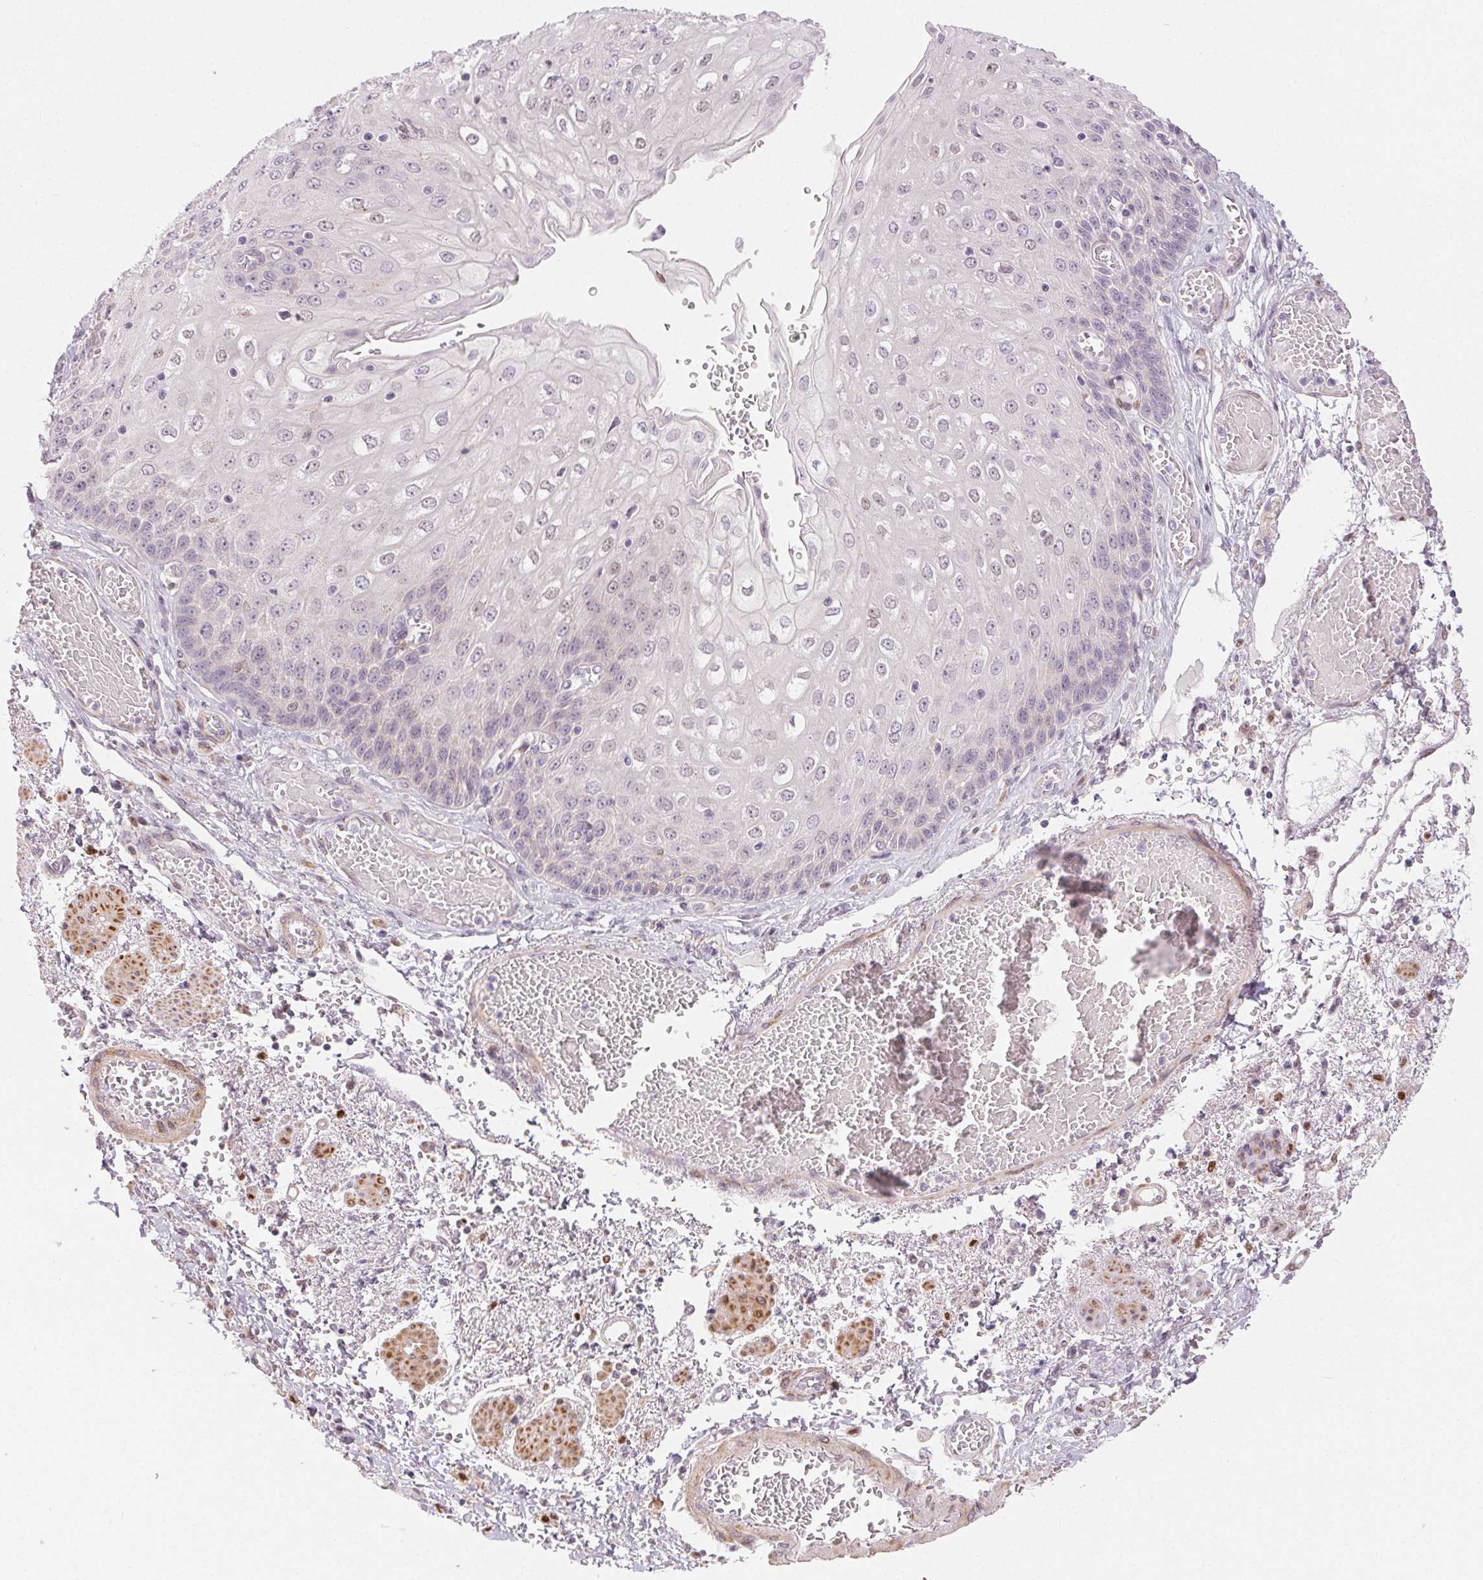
{"staining": {"intensity": "negative", "quantity": "none", "location": "none"}, "tissue": "esophagus", "cell_type": "Squamous epithelial cells", "image_type": "normal", "snomed": [{"axis": "morphology", "description": "Normal tissue, NOS"}, {"axis": "morphology", "description": "Adenocarcinoma, NOS"}, {"axis": "topography", "description": "Esophagus"}], "caption": "This is a image of IHC staining of benign esophagus, which shows no expression in squamous epithelial cells. (Immunohistochemistry, brightfield microscopy, high magnification).", "gene": "RPGRIP1", "patient": {"sex": "male", "age": 81}}